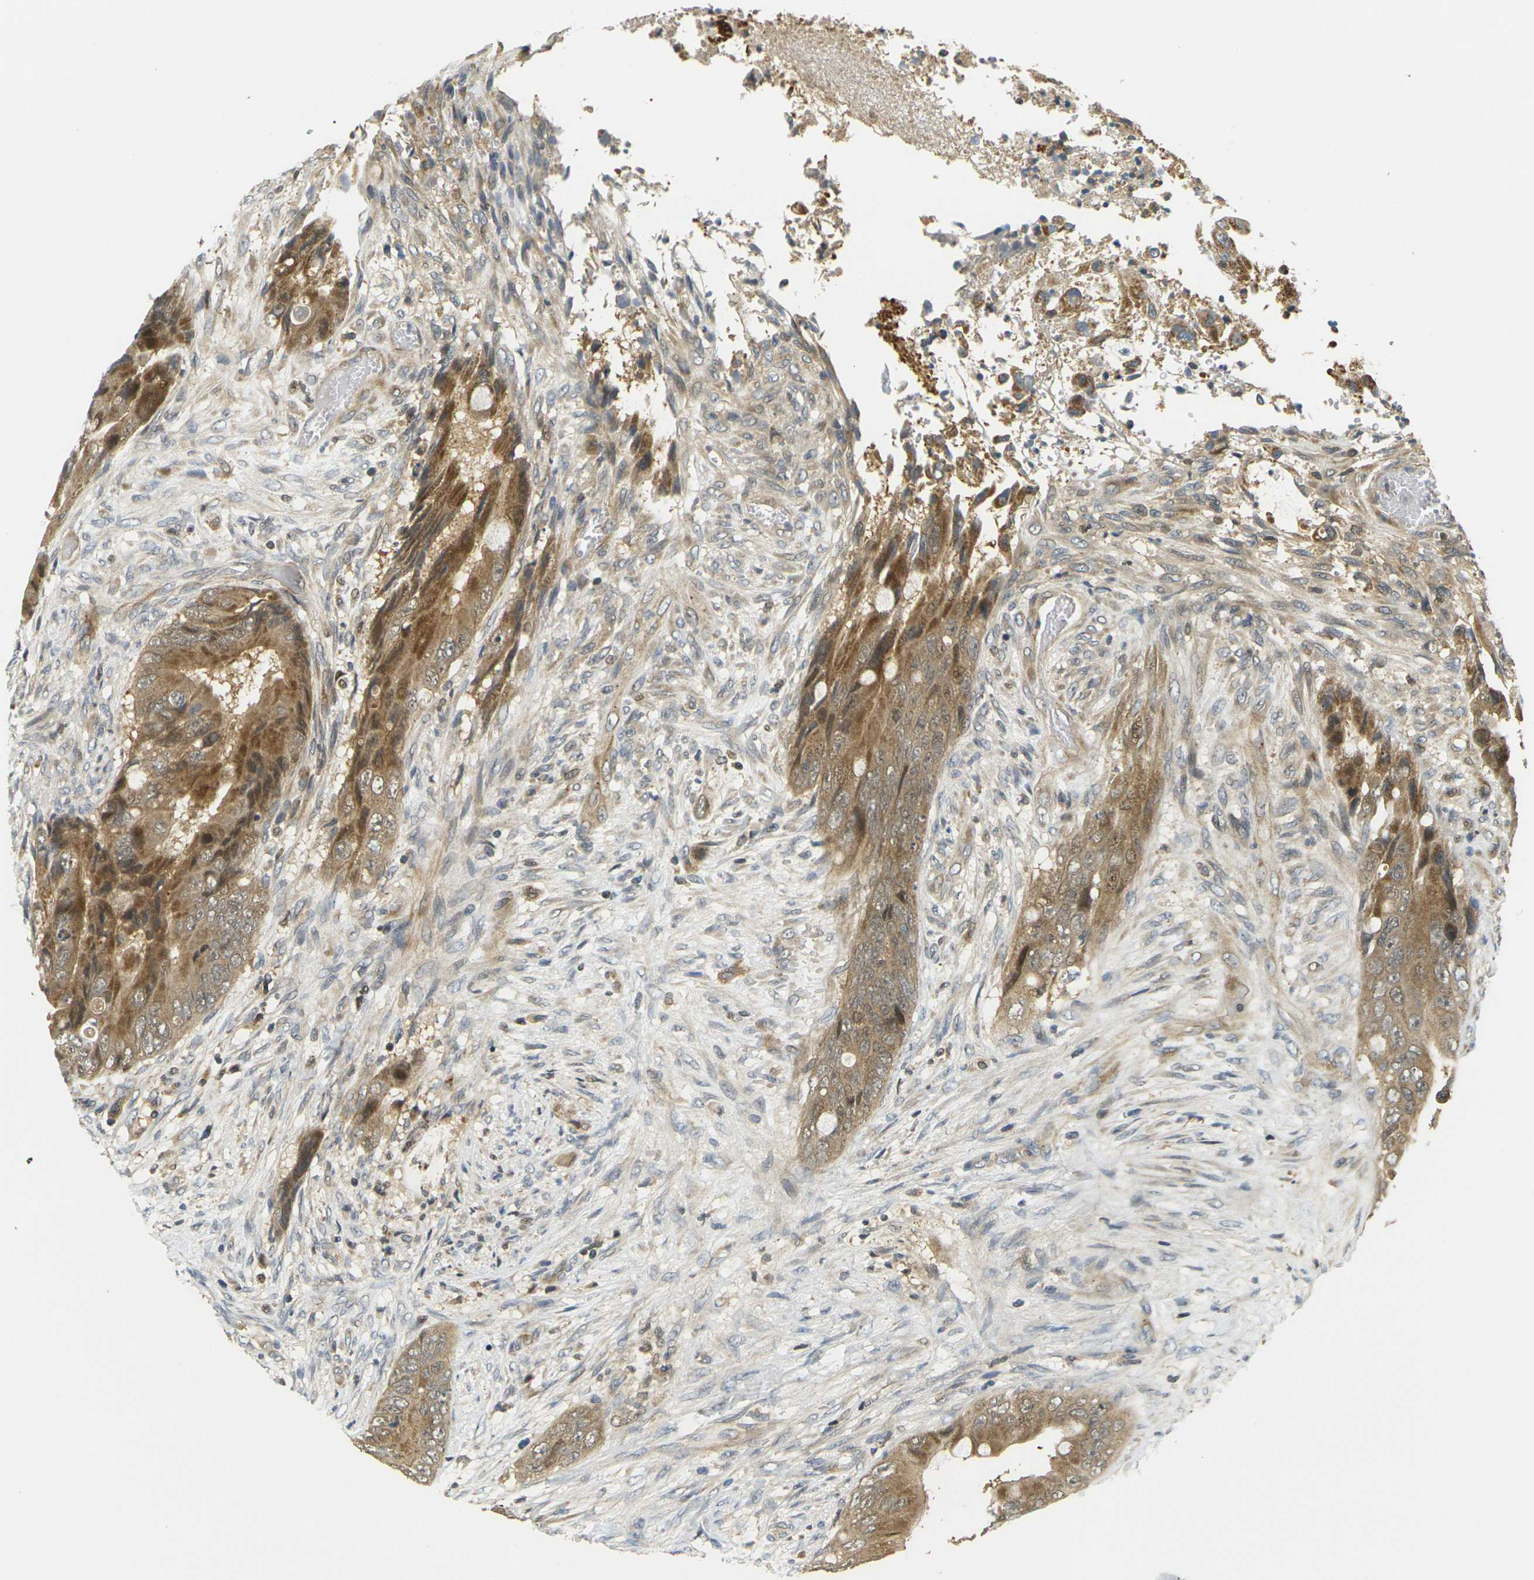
{"staining": {"intensity": "moderate", "quantity": ">75%", "location": "cytoplasmic/membranous,nuclear"}, "tissue": "colorectal cancer", "cell_type": "Tumor cells", "image_type": "cancer", "snomed": [{"axis": "morphology", "description": "Adenocarcinoma, NOS"}, {"axis": "topography", "description": "Rectum"}], "caption": "High-power microscopy captured an immunohistochemistry photomicrograph of adenocarcinoma (colorectal), revealing moderate cytoplasmic/membranous and nuclear positivity in about >75% of tumor cells.", "gene": "KLHL8", "patient": {"sex": "female", "age": 77}}